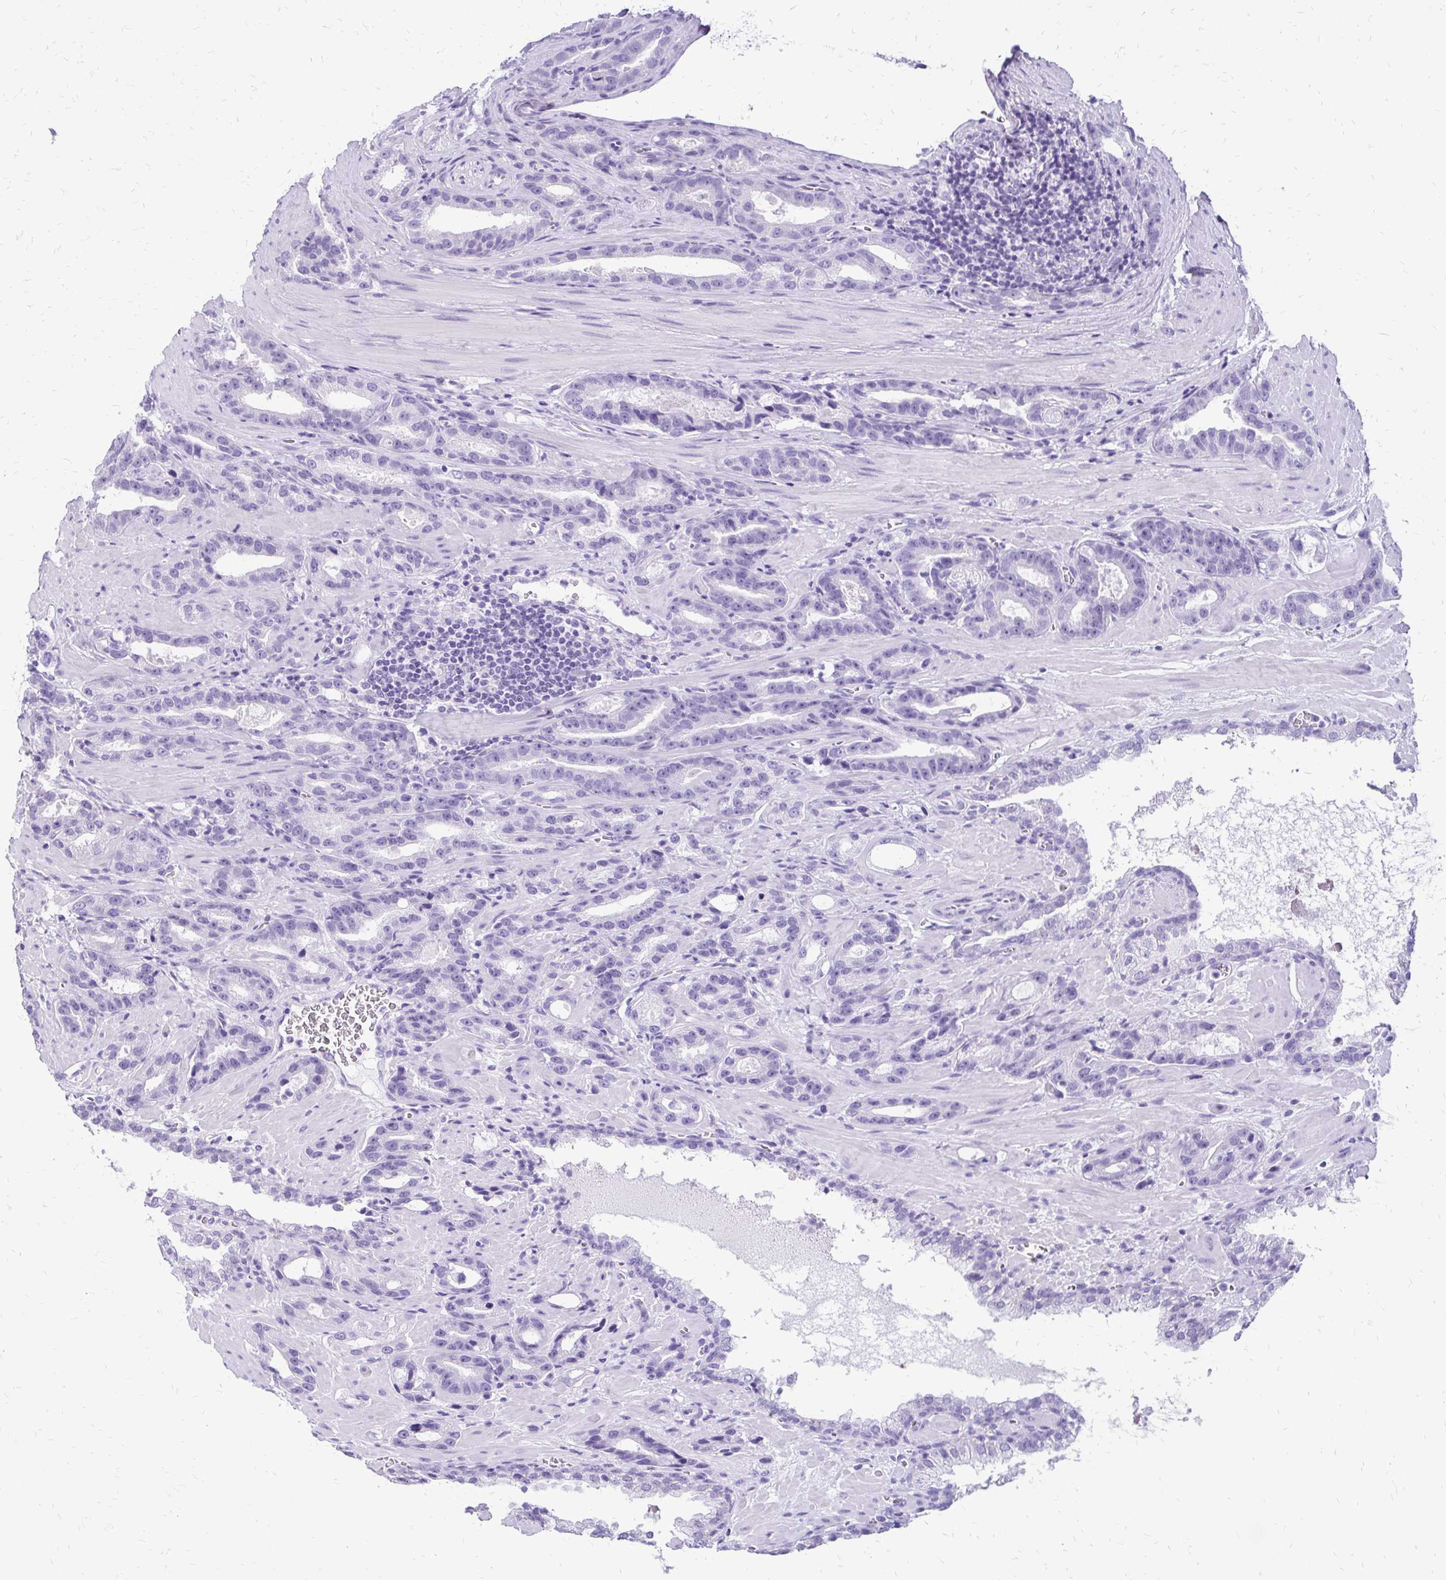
{"staining": {"intensity": "negative", "quantity": "none", "location": "none"}, "tissue": "prostate cancer", "cell_type": "Tumor cells", "image_type": "cancer", "snomed": [{"axis": "morphology", "description": "Adenocarcinoma, High grade"}, {"axis": "topography", "description": "Prostate"}], "caption": "This is a image of IHC staining of prostate cancer, which shows no expression in tumor cells.", "gene": "SLC32A1", "patient": {"sex": "male", "age": 65}}